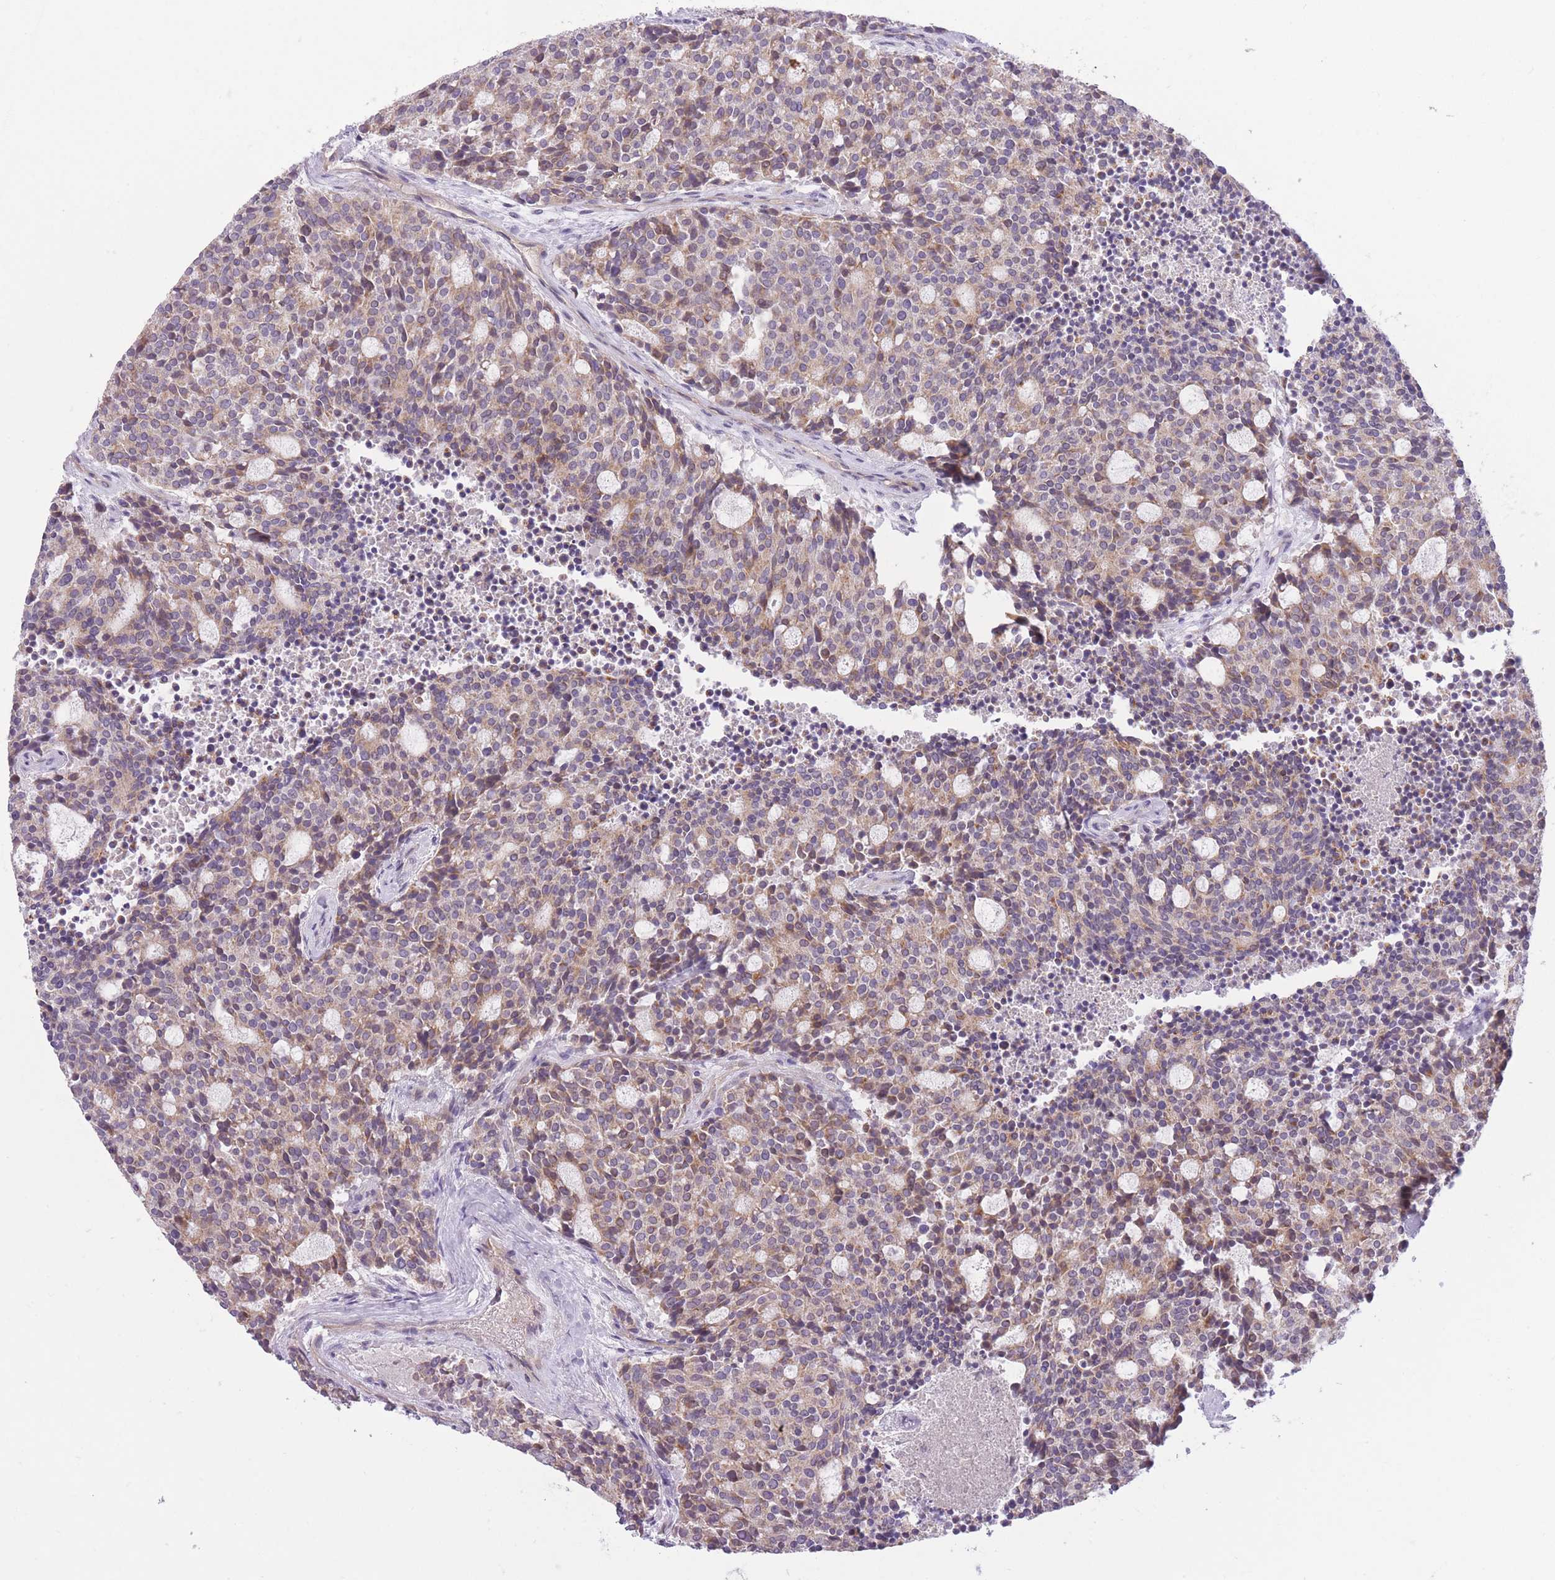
{"staining": {"intensity": "moderate", "quantity": "25%-75%", "location": "cytoplasmic/membranous"}, "tissue": "carcinoid", "cell_type": "Tumor cells", "image_type": "cancer", "snomed": [{"axis": "morphology", "description": "Carcinoid, malignant, NOS"}, {"axis": "topography", "description": "Pancreas"}], "caption": "Moderate cytoplasmic/membranous staining is identified in approximately 25%-75% of tumor cells in carcinoid.", "gene": "REV1", "patient": {"sex": "female", "age": 54}}